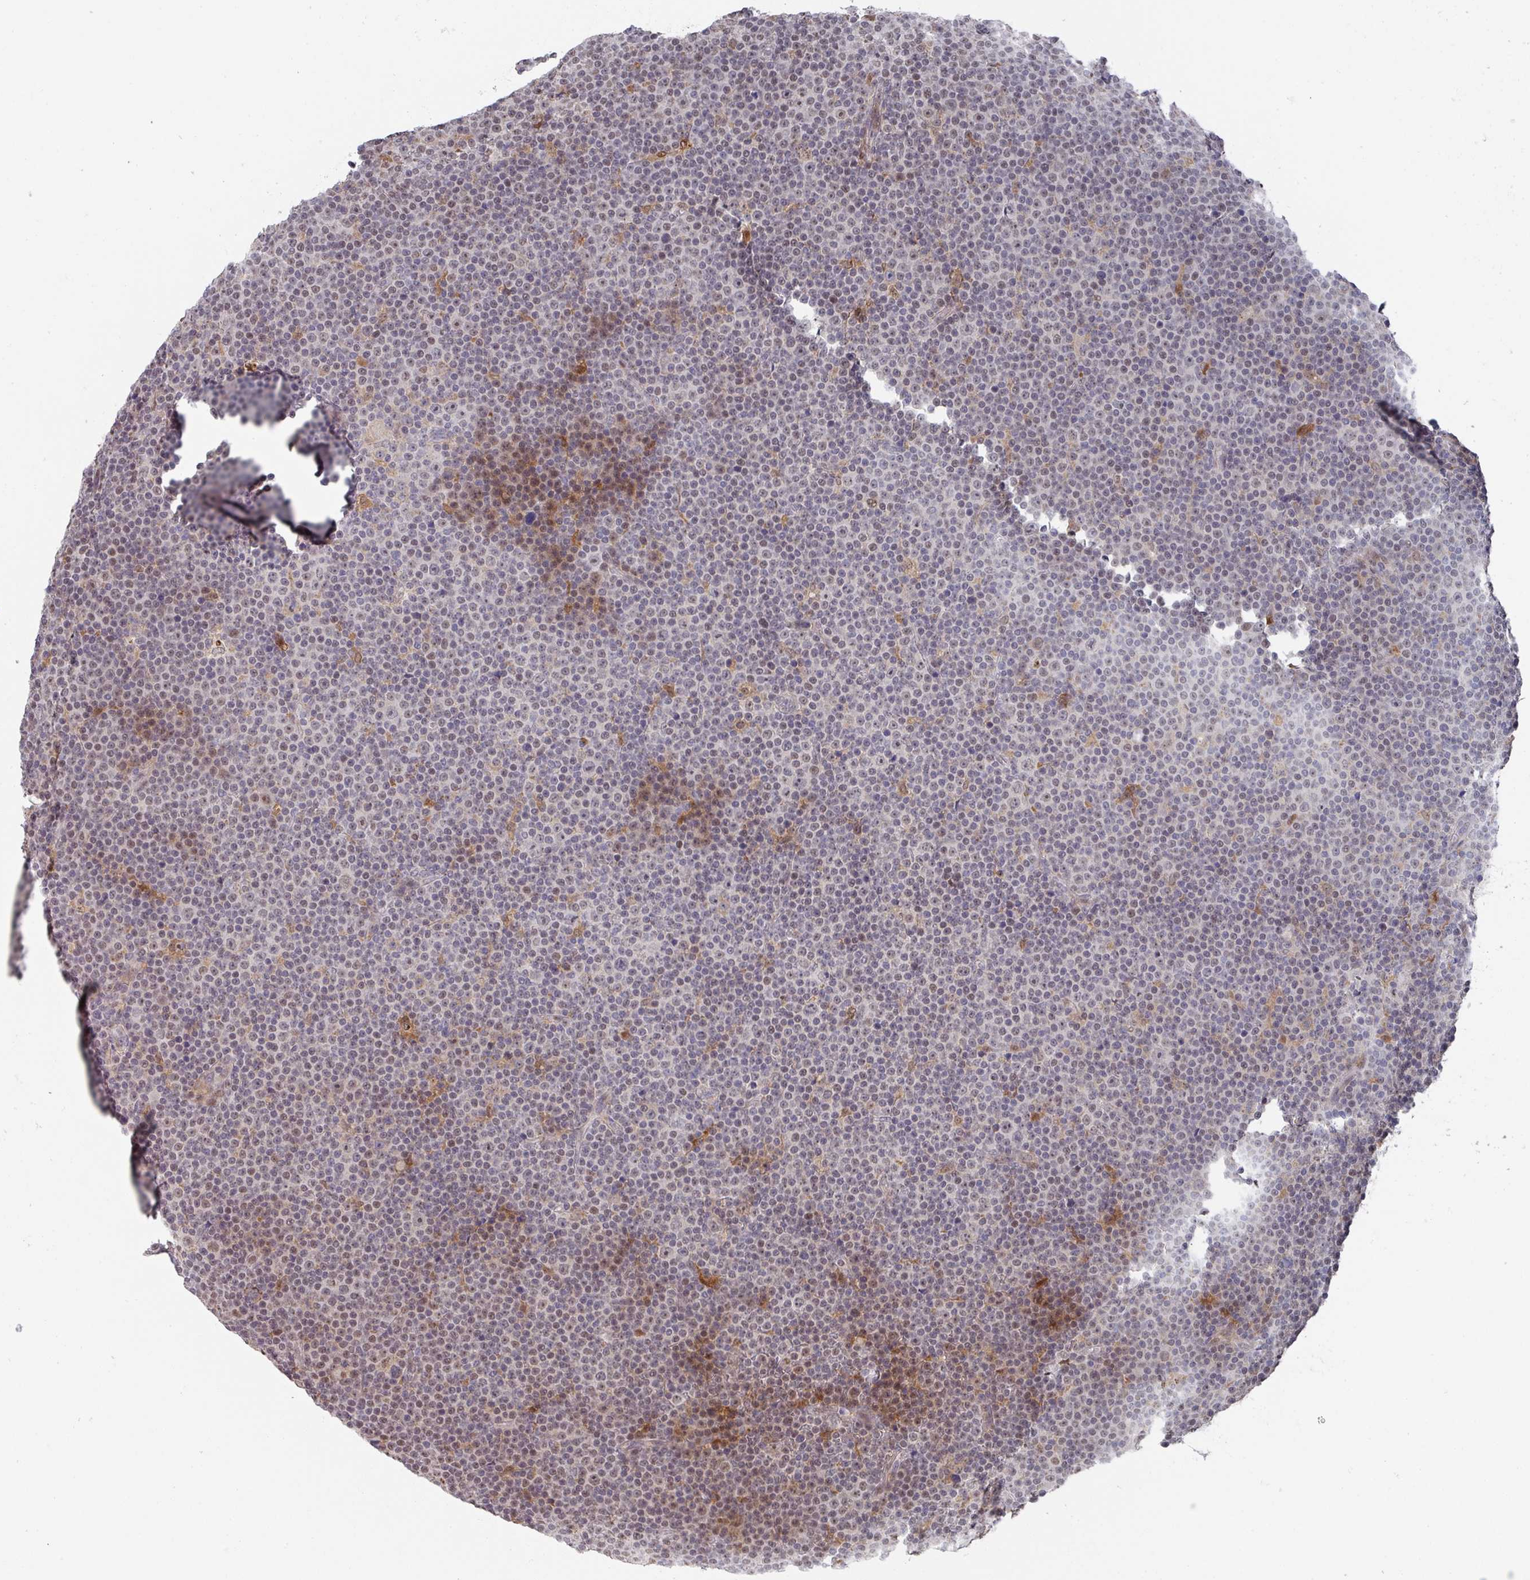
{"staining": {"intensity": "weak", "quantity": "25%-75%", "location": "nuclear"}, "tissue": "lymphoma", "cell_type": "Tumor cells", "image_type": "cancer", "snomed": [{"axis": "morphology", "description": "Malignant lymphoma, non-Hodgkin's type, Low grade"}, {"axis": "topography", "description": "Lymph node"}], "caption": "IHC of lymphoma reveals low levels of weak nuclear expression in approximately 25%-75% of tumor cells.", "gene": "ZNF654", "patient": {"sex": "female", "age": 67}}